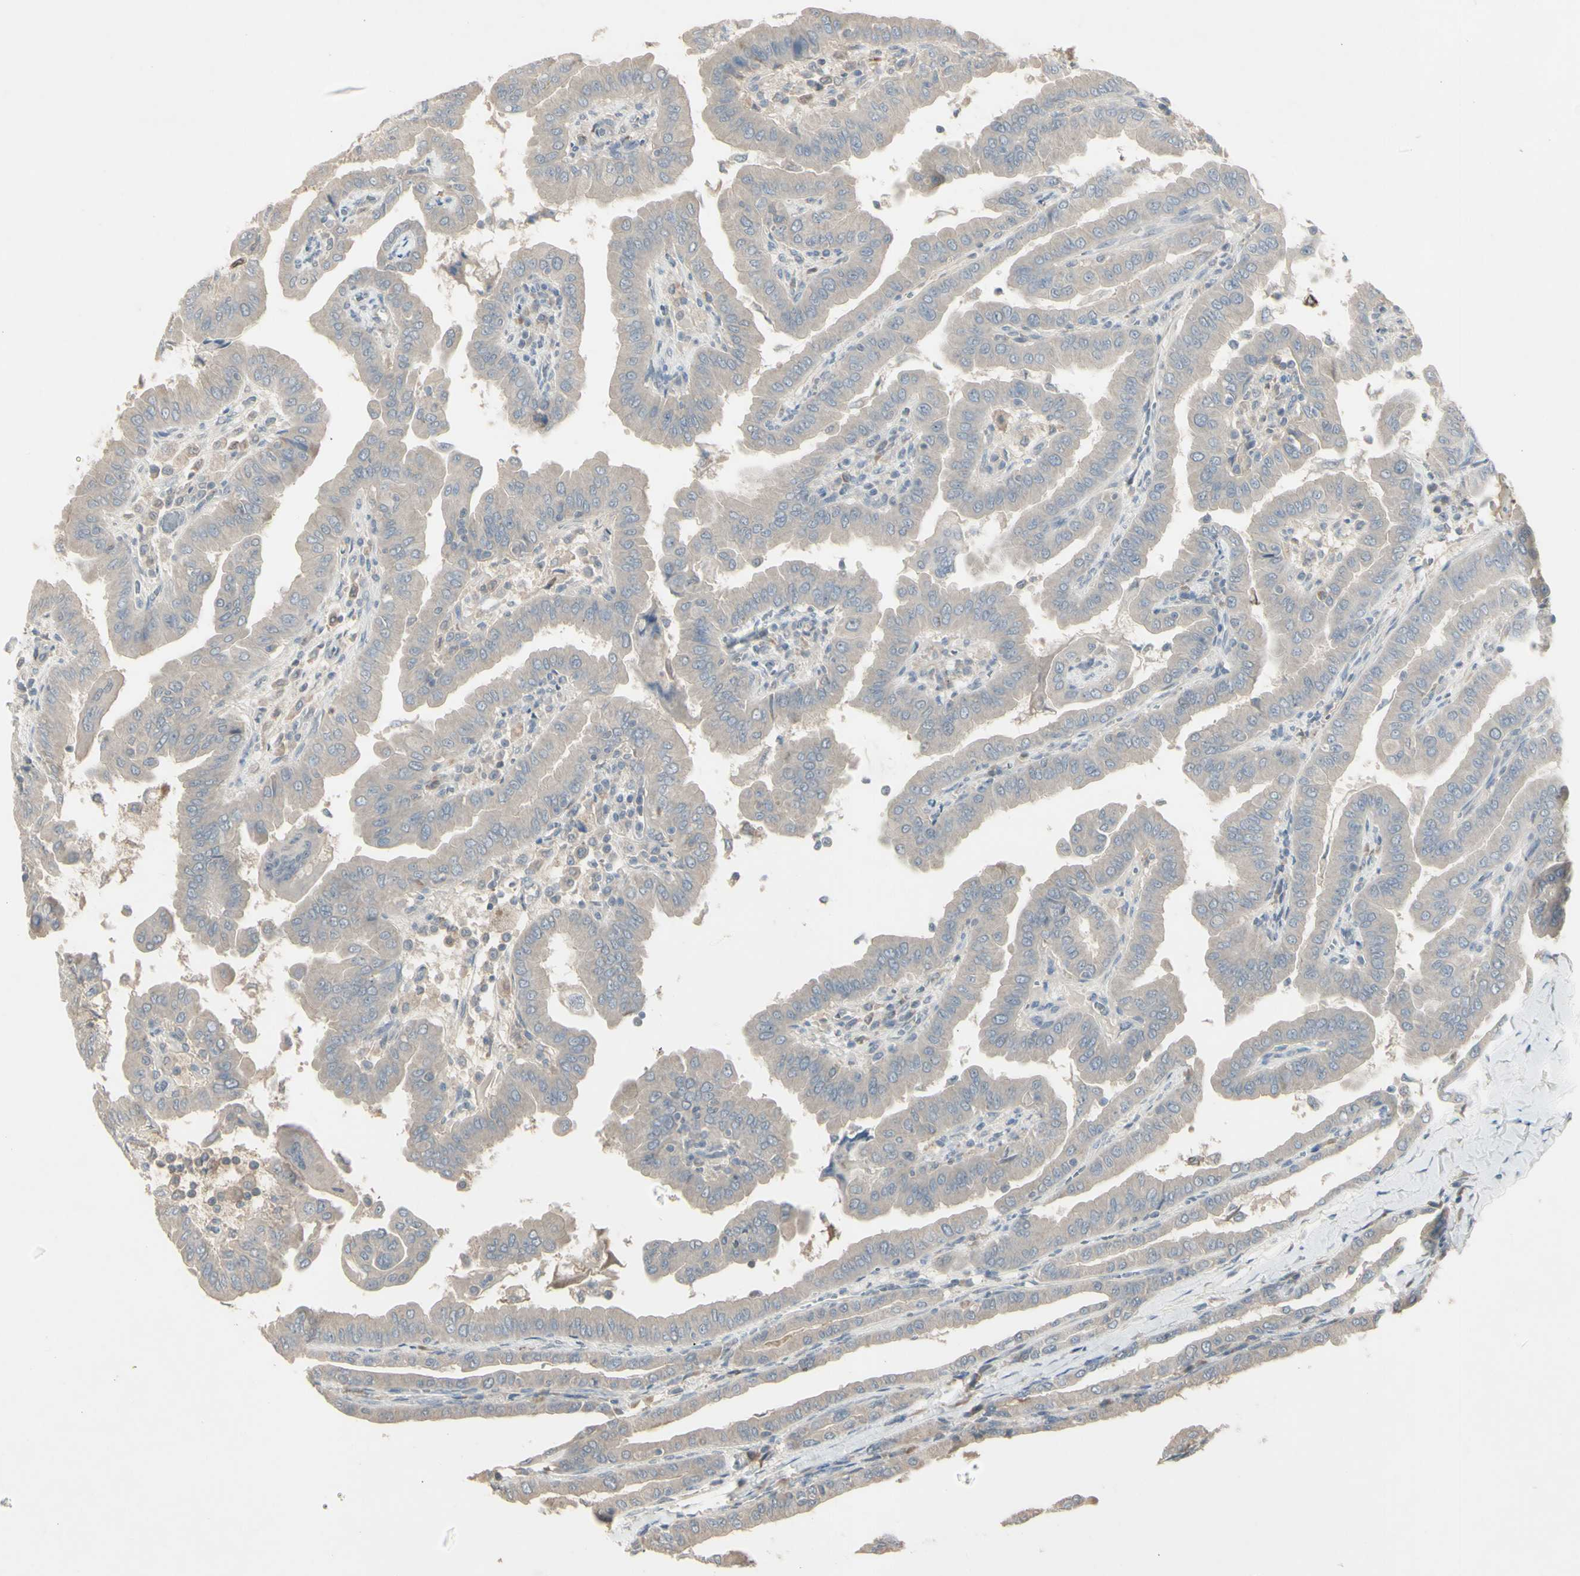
{"staining": {"intensity": "weak", "quantity": ">75%", "location": "cytoplasmic/membranous"}, "tissue": "thyroid cancer", "cell_type": "Tumor cells", "image_type": "cancer", "snomed": [{"axis": "morphology", "description": "Papillary adenocarcinoma, NOS"}, {"axis": "topography", "description": "Thyroid gland"}], "caption": "Immunohistochemistry of human thyroid papillary adenocarcinoma reveals low levels of weak cytoplasmic/membranous expression in approximately >75% of tumor cells.", "gene": "PIAS4", "patient": {"sex": "male", "age": 33}}